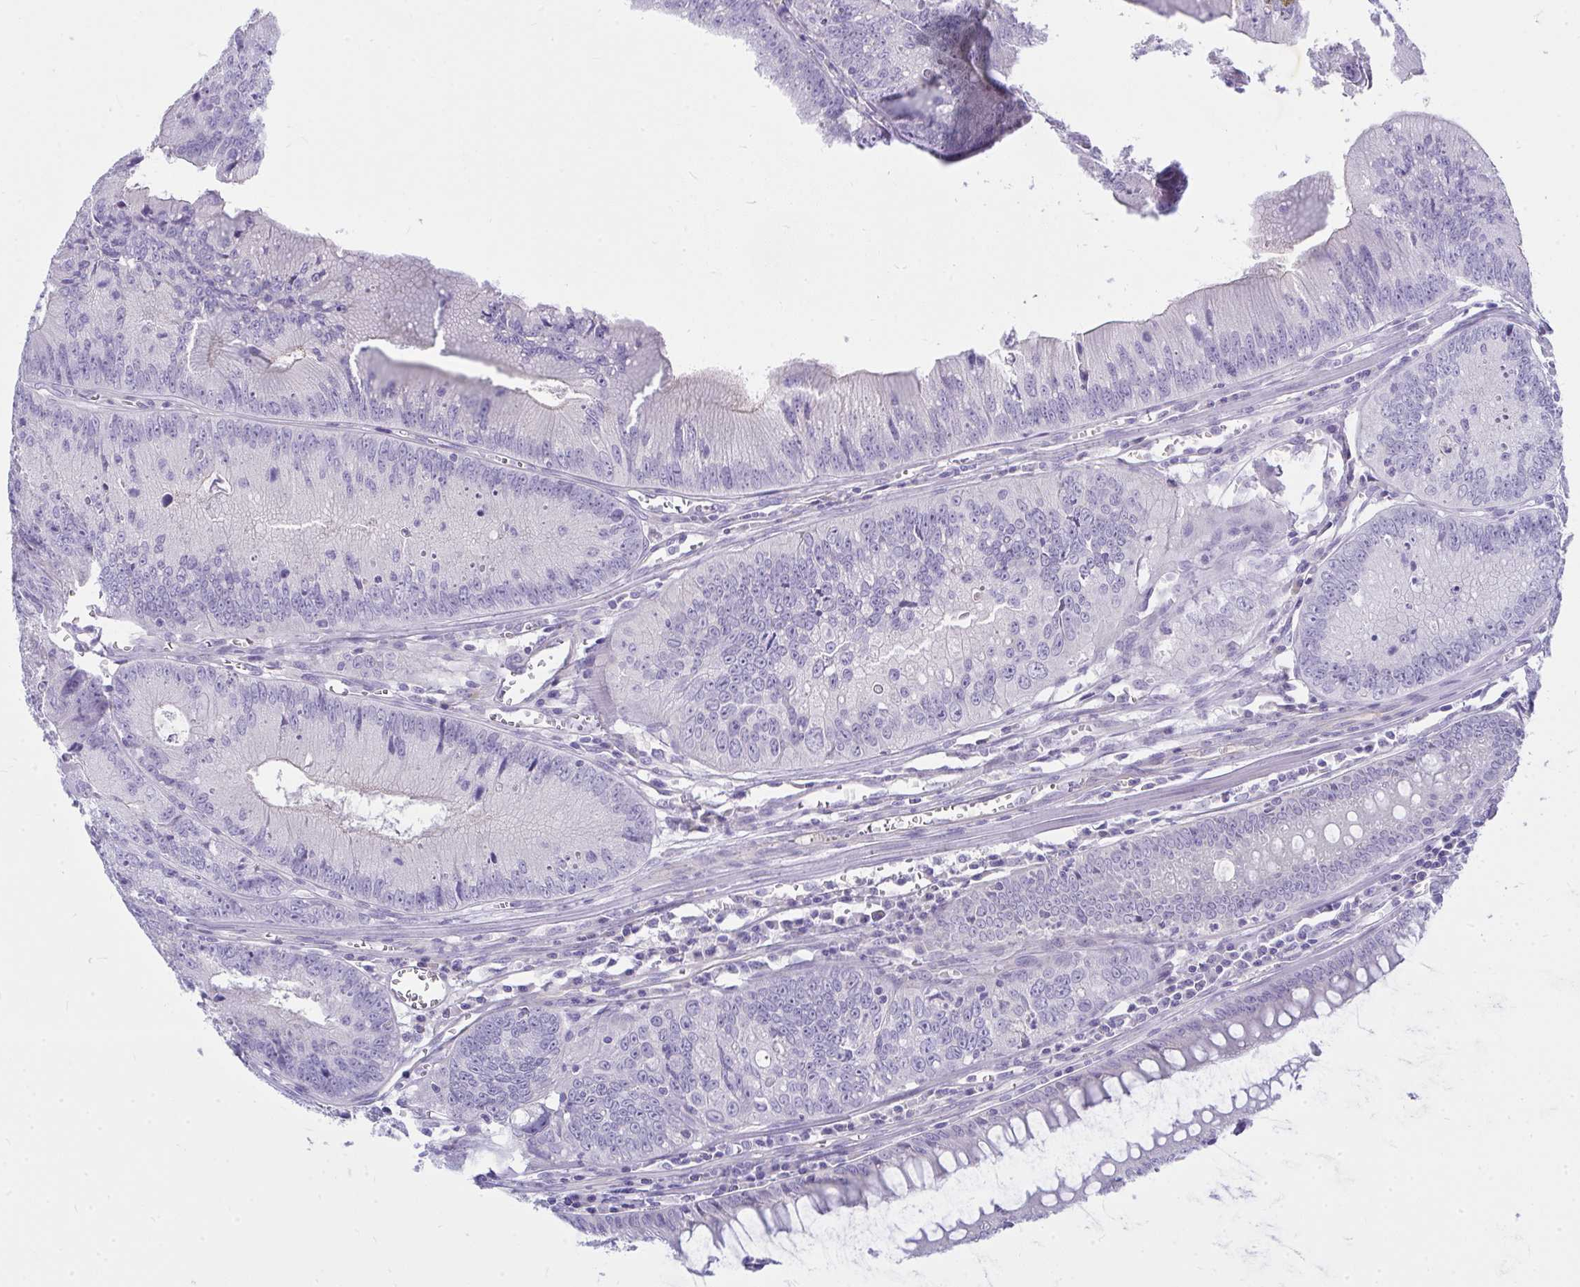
{"staining": {"intensity": "negative", "quantity": "none", "location": "none"}, "tissue": "colorectal cancer", "cell_type": "Tumor cells", "image_type": "cancer", "snomed": [{"axis": "morphology", "description": "Adenocarcinoma, NOS"}, {"axis": "topography", "description": "Rectum"}], "caption": "The image exhibits no significant staining in tumor cells of colorectal cancer.", "gene": "LRRC36", "patient": {"sex": "female", "age": 81}}